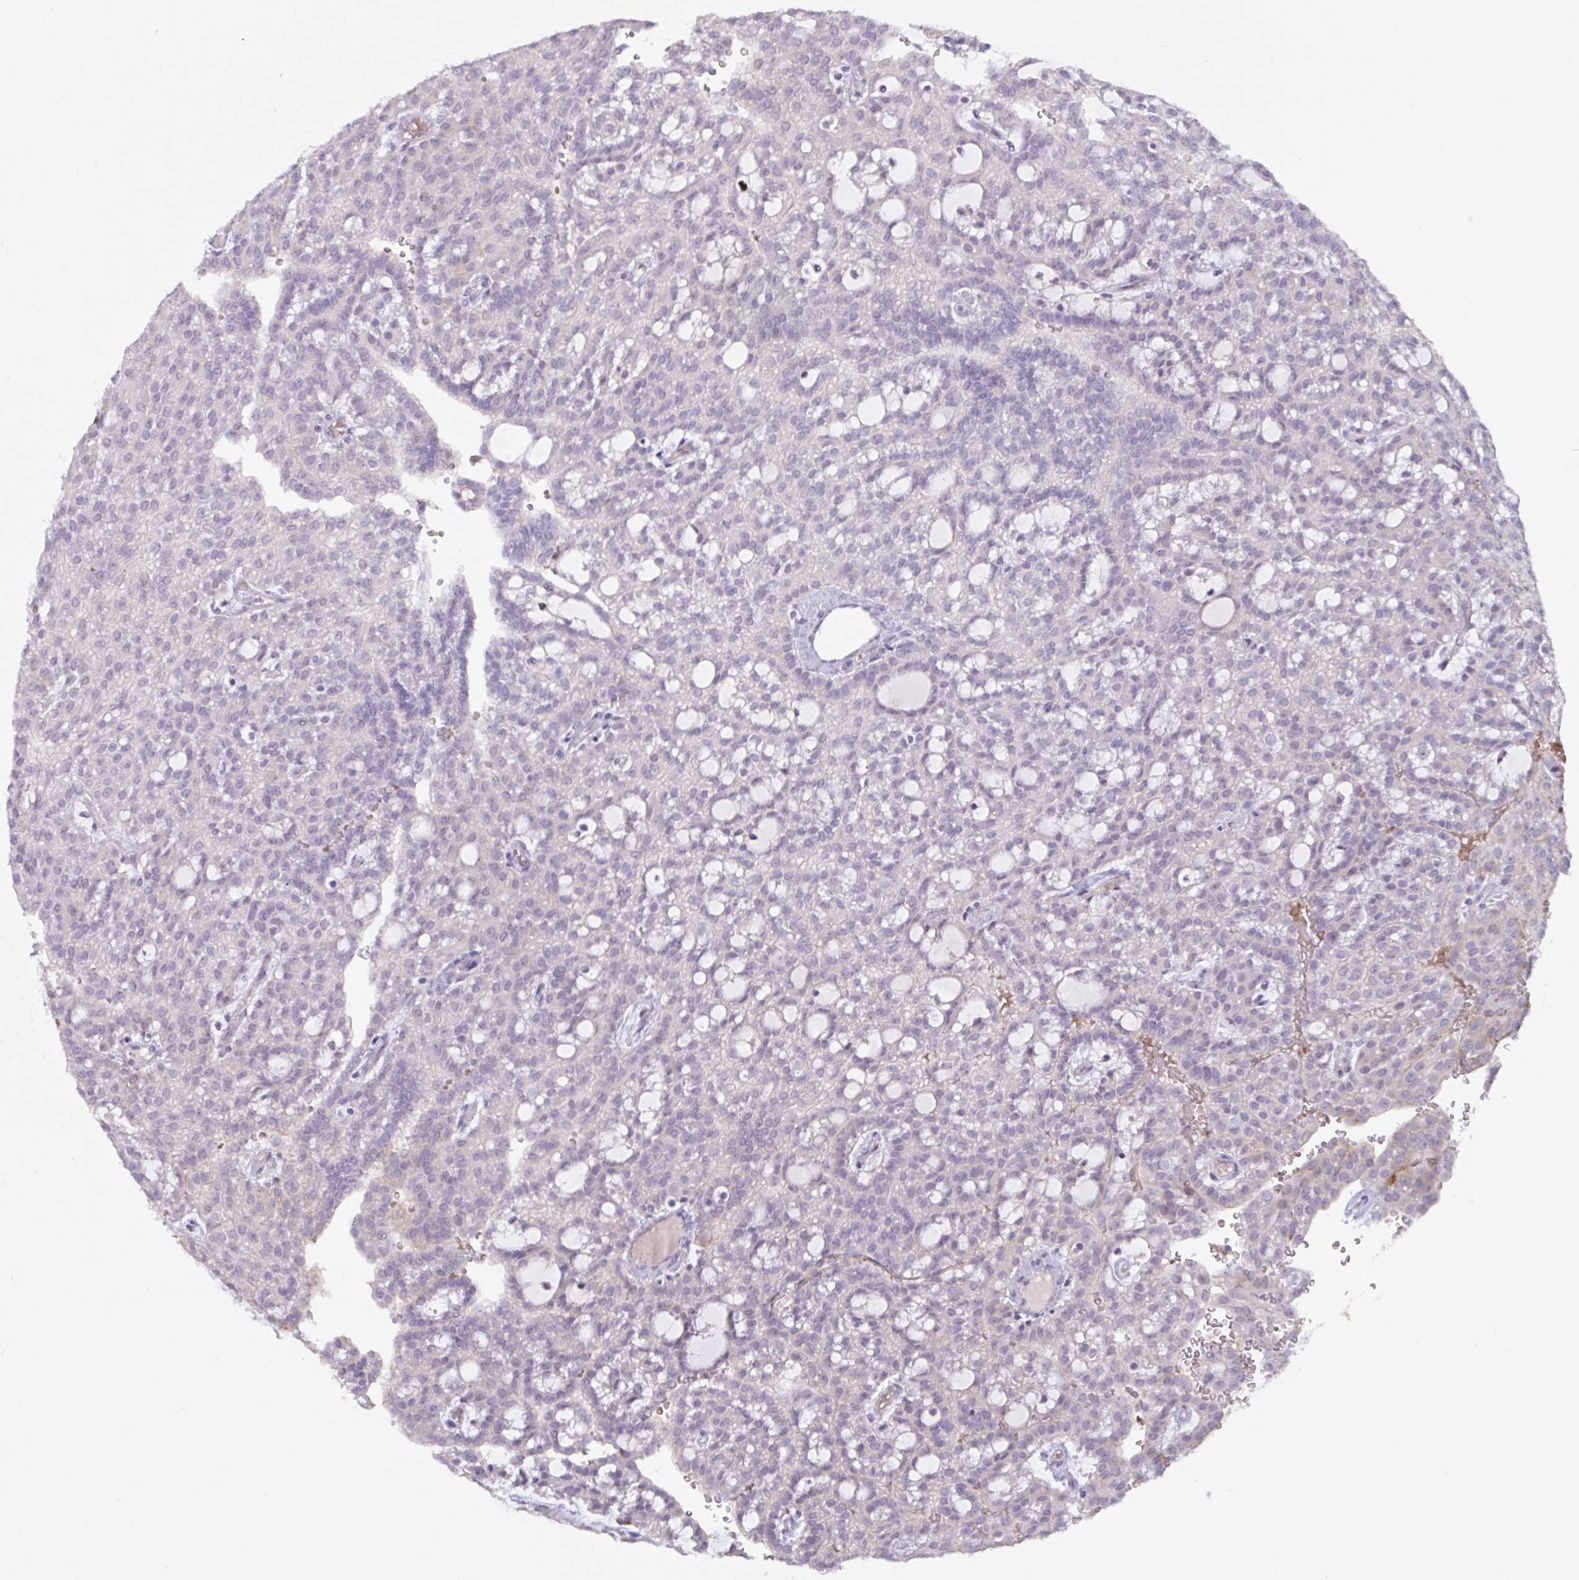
{"staining": {"intensity": "negative", "quantity": "none", "location": "none"}, "tissue": "renal cancer", "cell_type": "Tumor cells", "image_type": "cancer", "snomed": [{"axis": "morphology", "description": "Adenocarcinoma, NOS"}, {"axis": "topography", "description": "Kidney"}], "caption": "This is an IHC micrograph of human renal cancer (adenocarcinoma). There is no positivity in tumor cells.", "gene": "RFPL4B", "patient": {"sex": "male", "age": 63}}